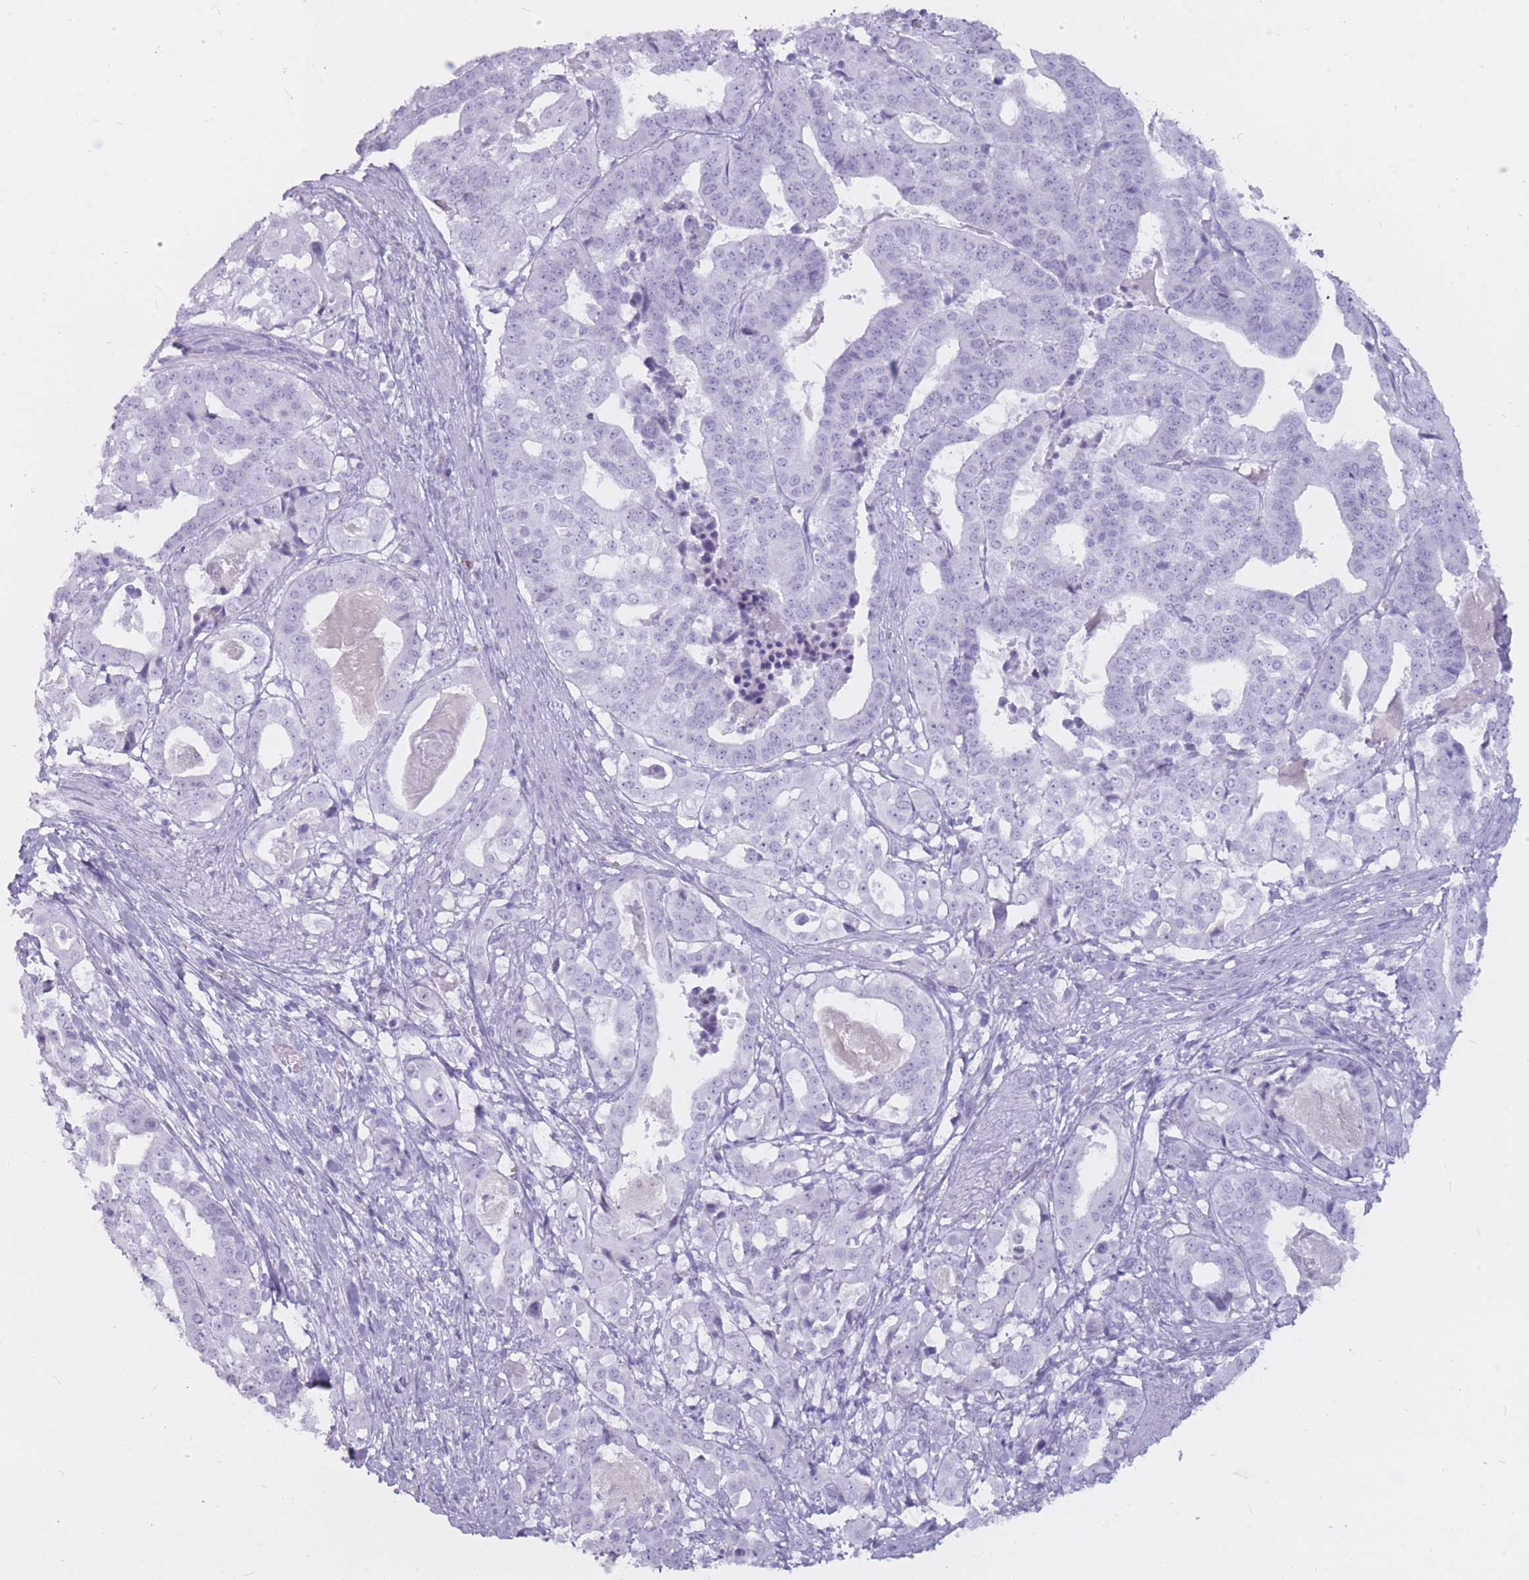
{"staining": {"intensity": "negative", "quantity": "none", "location": "none"}, "tissue": "stomach cancer", "cell_type": "Tumor cells", "image_type": "cancer", "snomed": [{"axis": "morphology", "description": "Adenocarcinoma, NOS"}, {"axis": "topography", "description": "Stomach"}], "caption": "Image shows no significant protein expression in tumor cells of stomach cancer. (DAB (3,3'-diaminobenzidine) immunohistochemistry (IHC) with hematoxylin counter stain).", "gene": "PNMA3", "patient": {"sex": "male", "age": 48}}